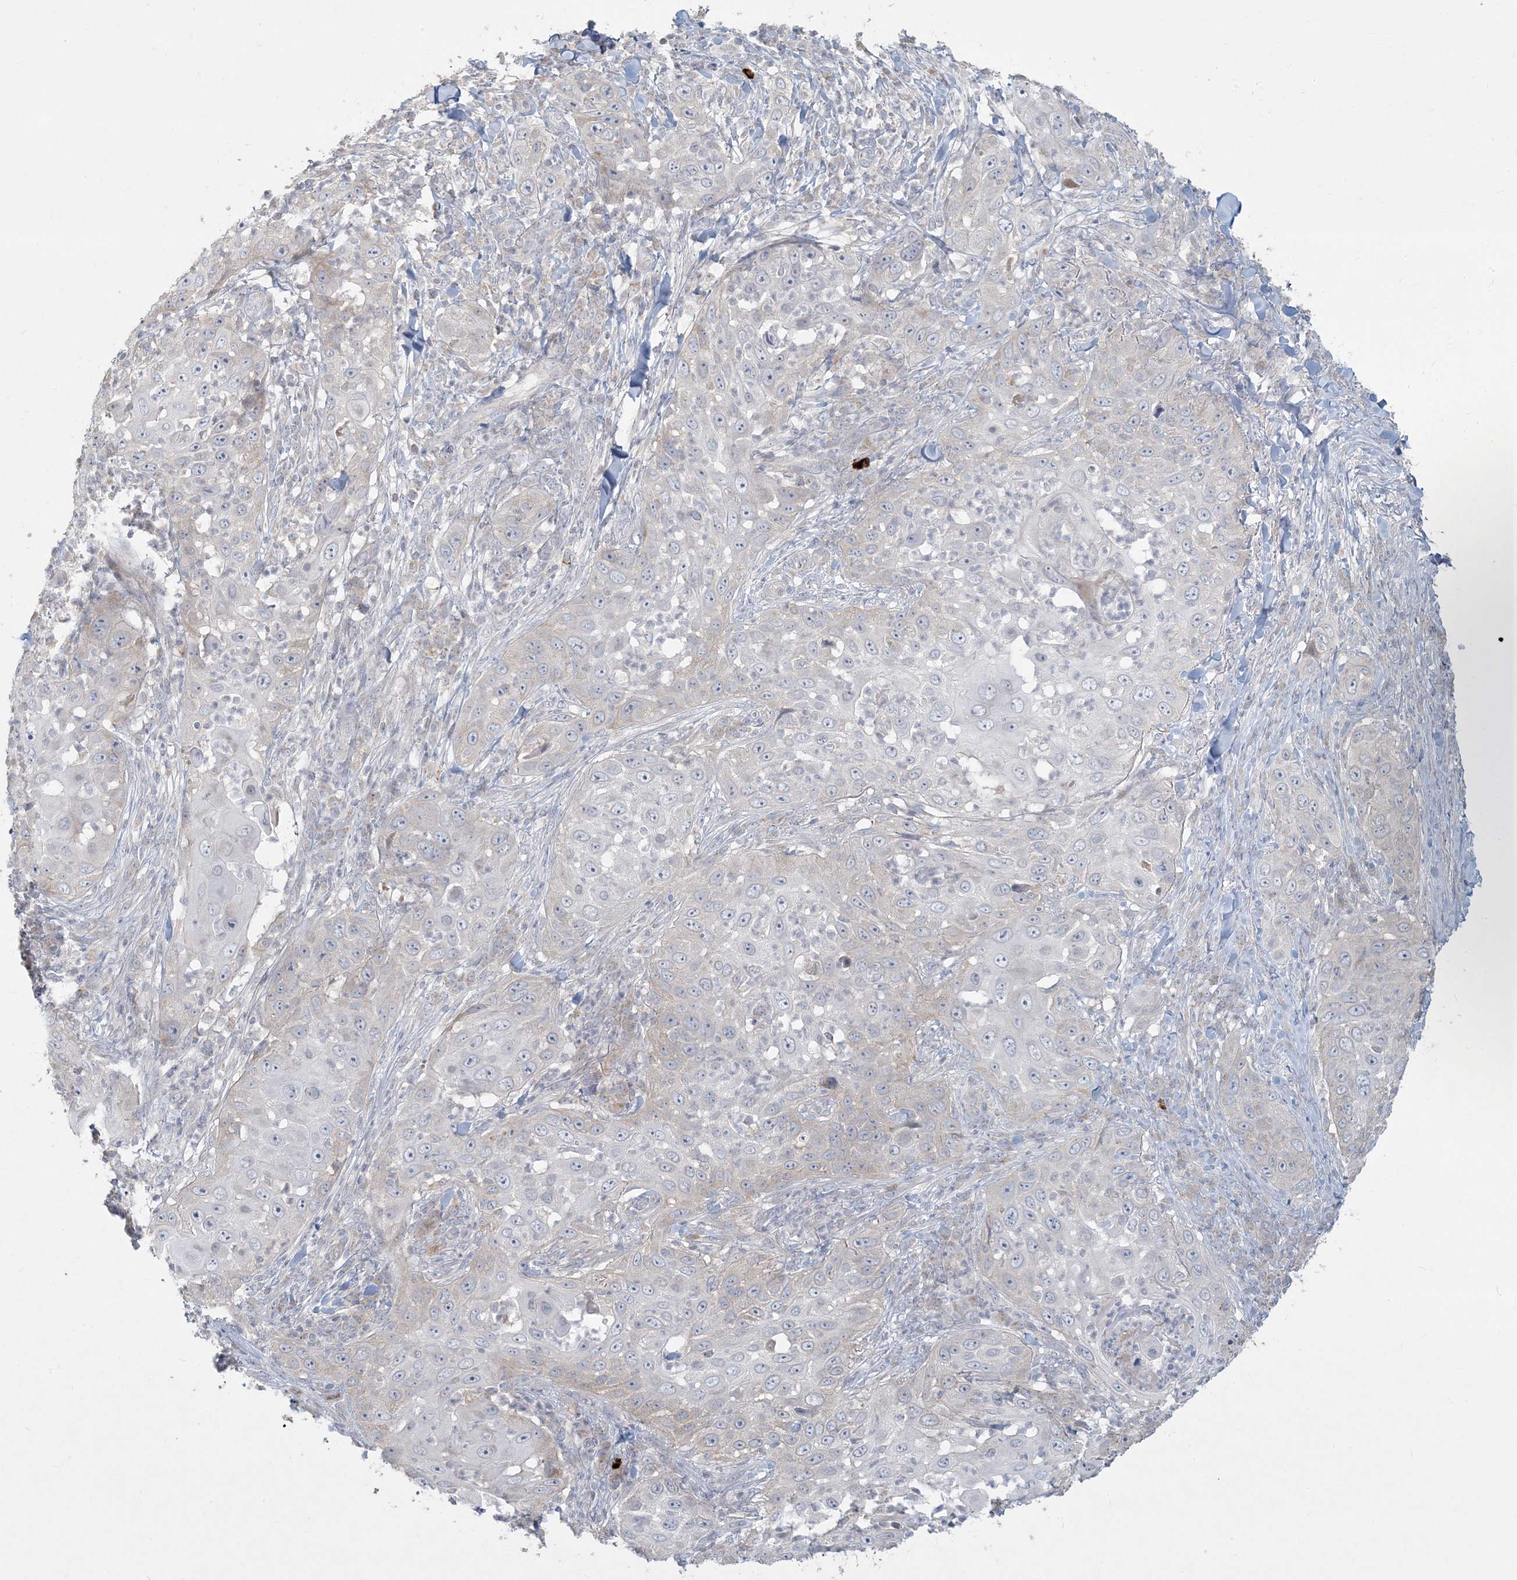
{"staining": {"intensity": "negative", "quantity": "none", "location": "none"}, "tissue": "skin cancer", "cell_type": "Tumor cells", "image_type": "cancer", "snomed": [{"axis": "morphology", "description": "Squamous cell carcinoma, NOS"}, {"axis": "topography", "description": "Skin"}], "caption": "Image shows no protein positivity in tumor cells of skin cancer tissue.", "gene": "MCAT", "patient": {"sex": "female", "age": 44}}